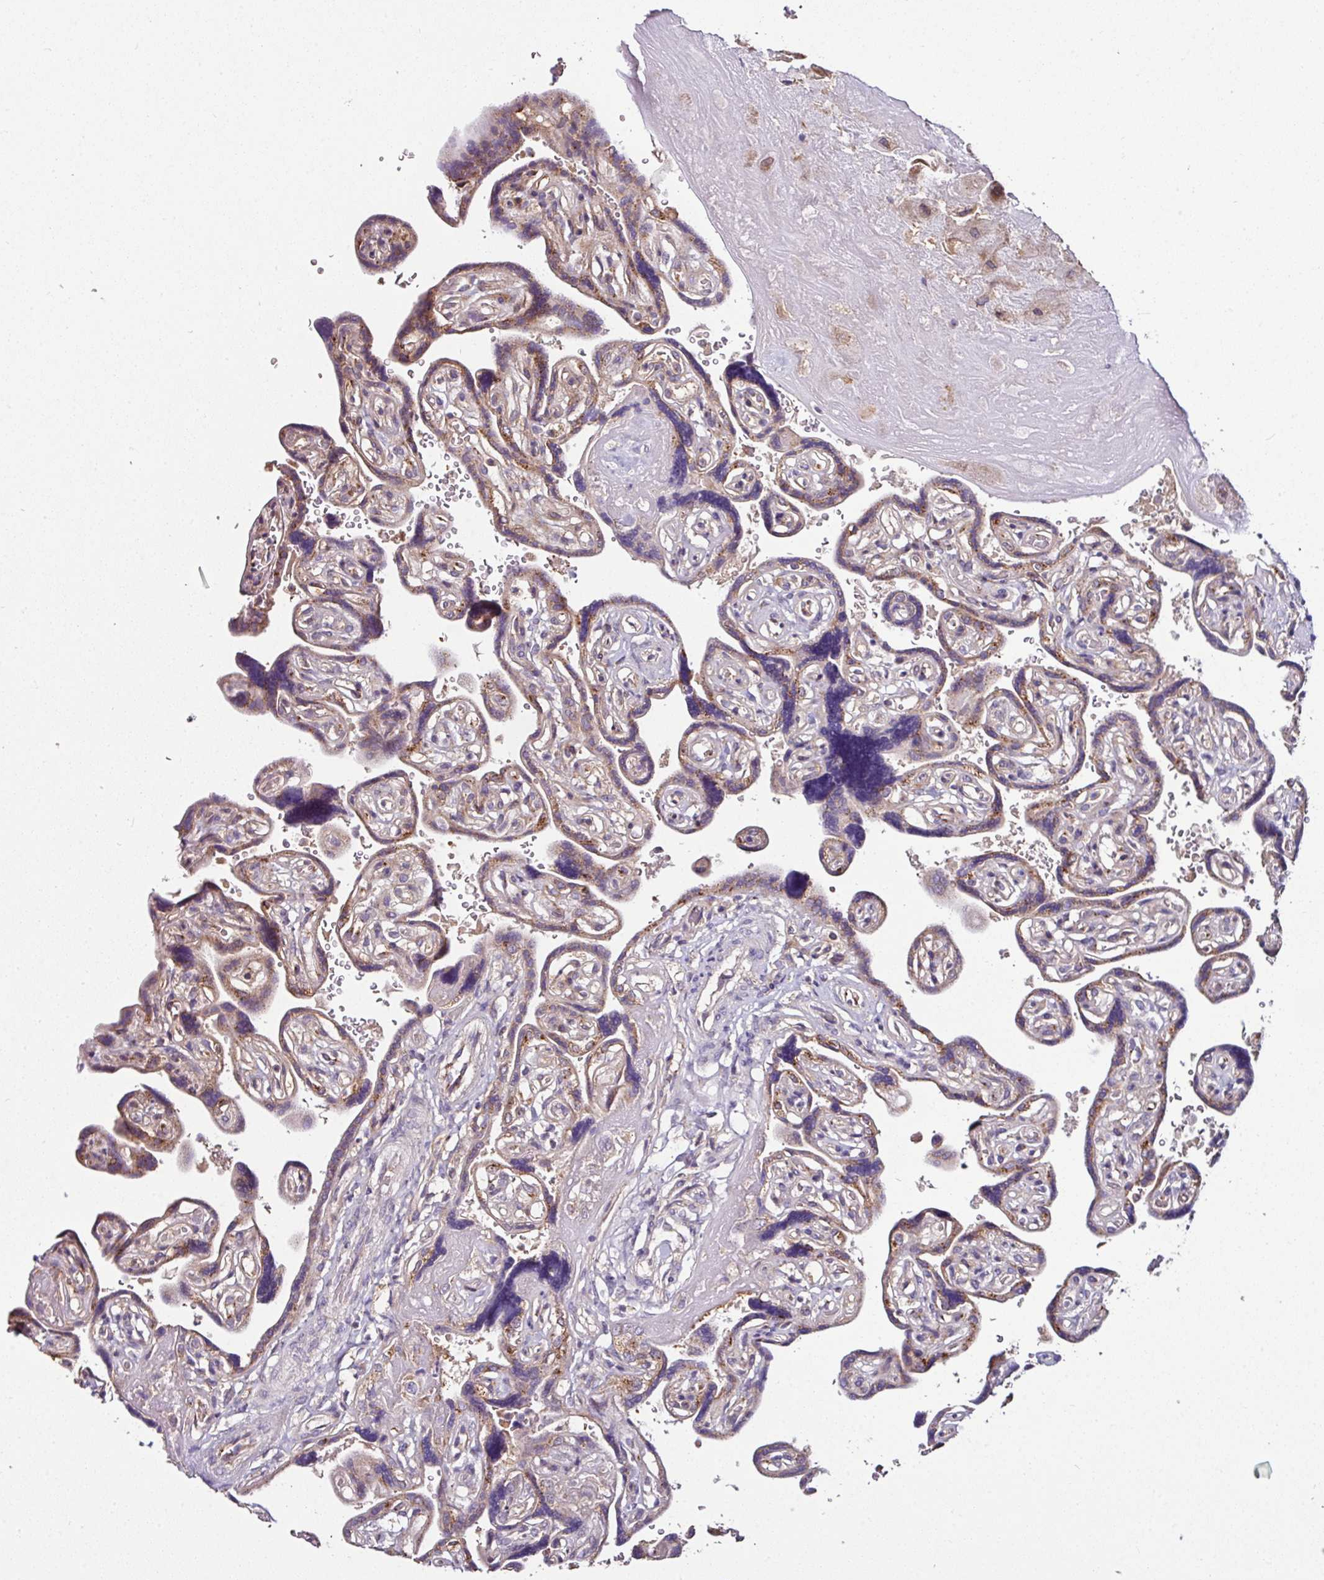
{"staining": {"intensity": "weak", "quantity": "<25%", "location": "cytoplasmic/membranous"}, "tissue": "placenta", "cell_type": "Decidual cells", "image_type": "normal", "snomed": [{"axis": "morphology", "description": "Normal tissue, NOS"}, {"axis": "topography", "description": "Placenta"}], "caption": "IHC histopathology image of benign placenta stained for a protein (brown), which reveals no expression in decidual cells. (DAB (3,3'-diaminobenzidine) IHC with hematoxylin counter stain).", "gene": "CPD", "patient": {"sex": "female", "age": 32}}